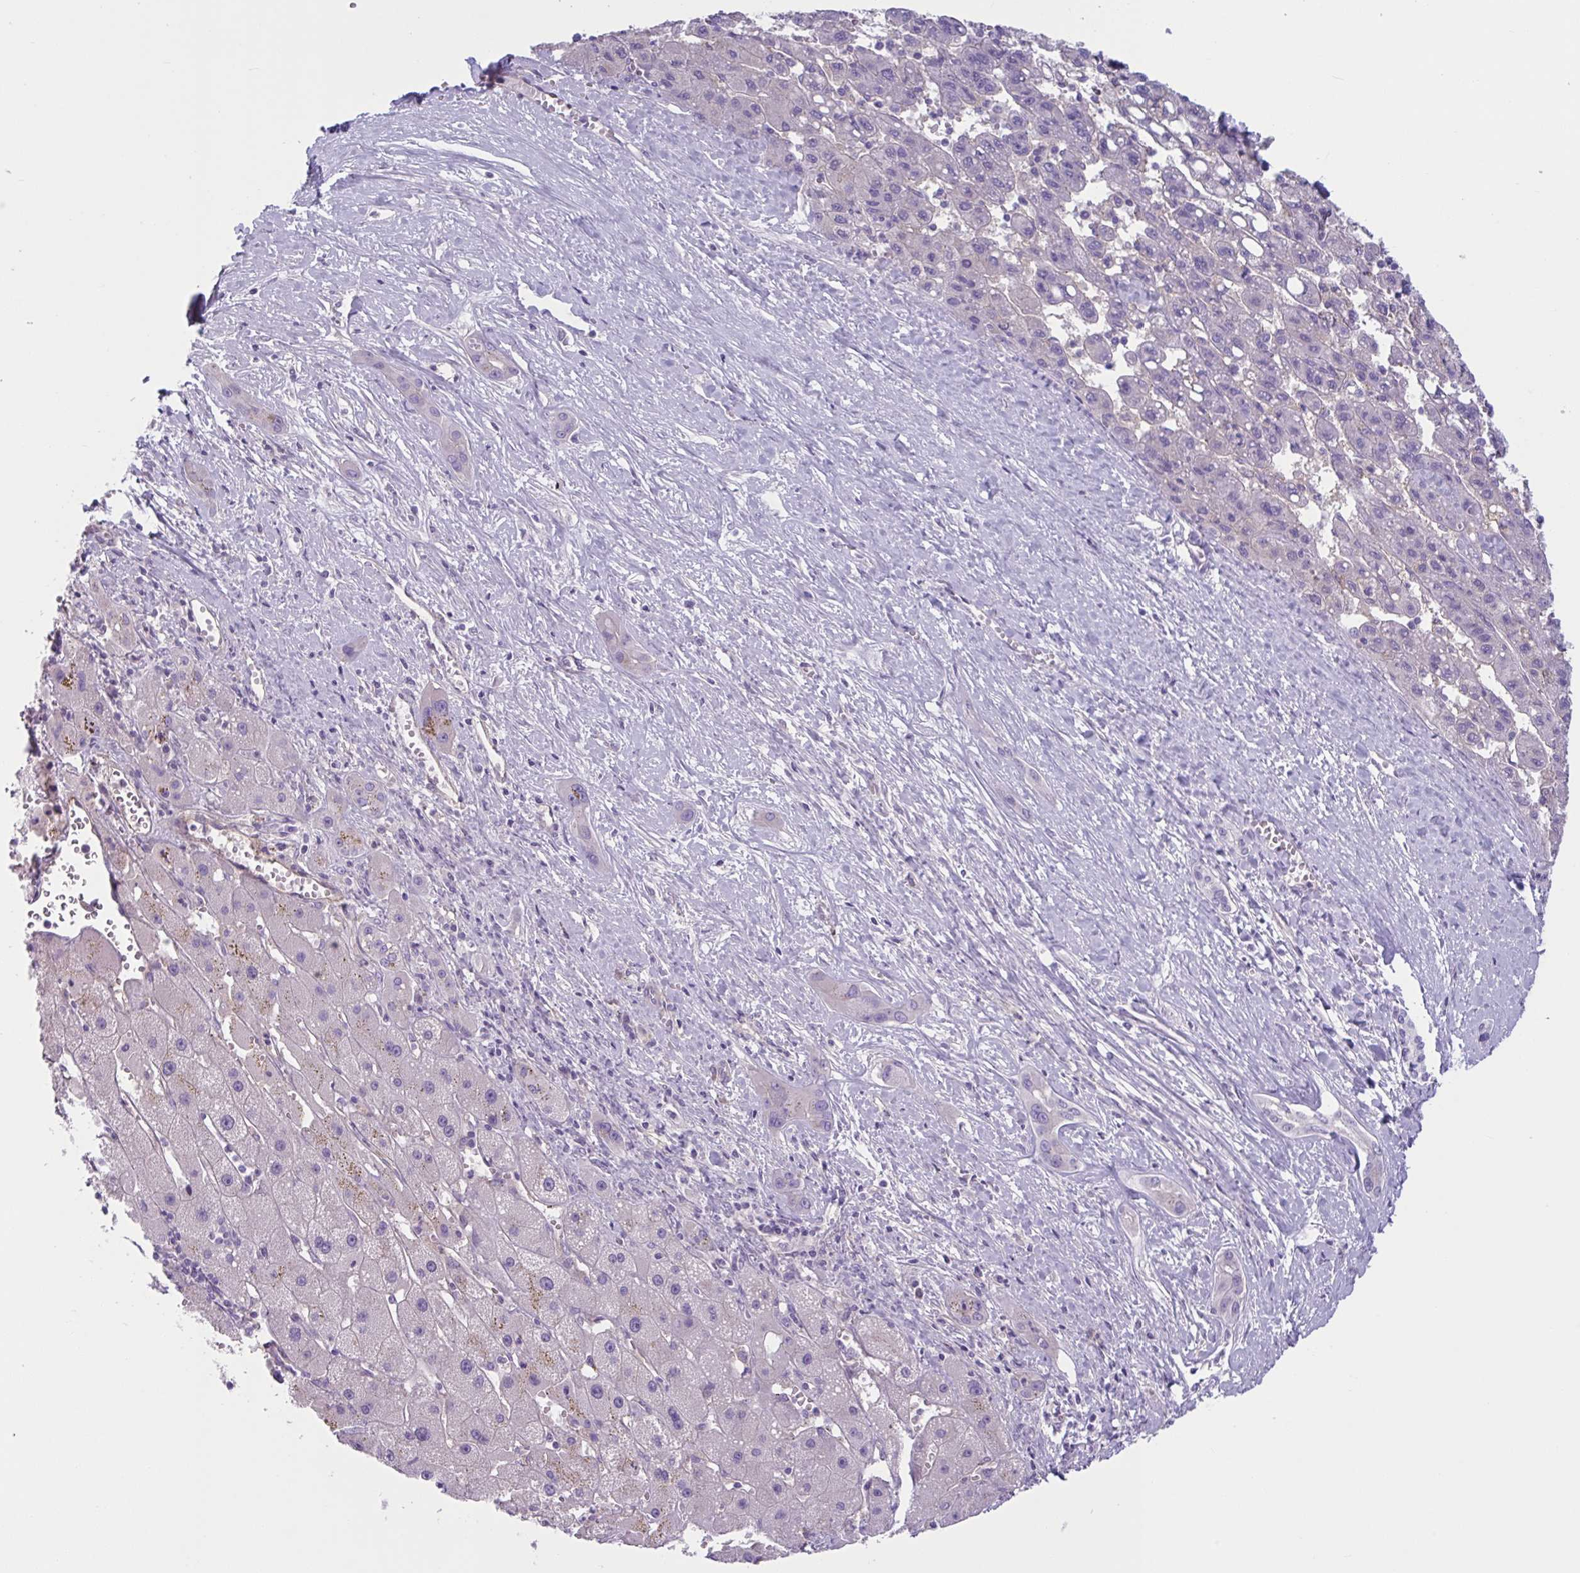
{"staining": {"intensity": "negative", "quantity": "none", "location": "none"}, "tissue": "liver cancer", "cell_type": "Tumor cells", "image_type": "cancer", "snomed": [{"axis": "morphology", "description": "Carcinoma, Hepatocellular, NOS"}, {"axis": "topography", "description": "Liver"}], "caption": "An image of human liver cancer (hepatocellular carcinoma) is negative for staining in tumor cells.", "gene": "TTC7B", "patient": {"sex": "female", "age": 82}}